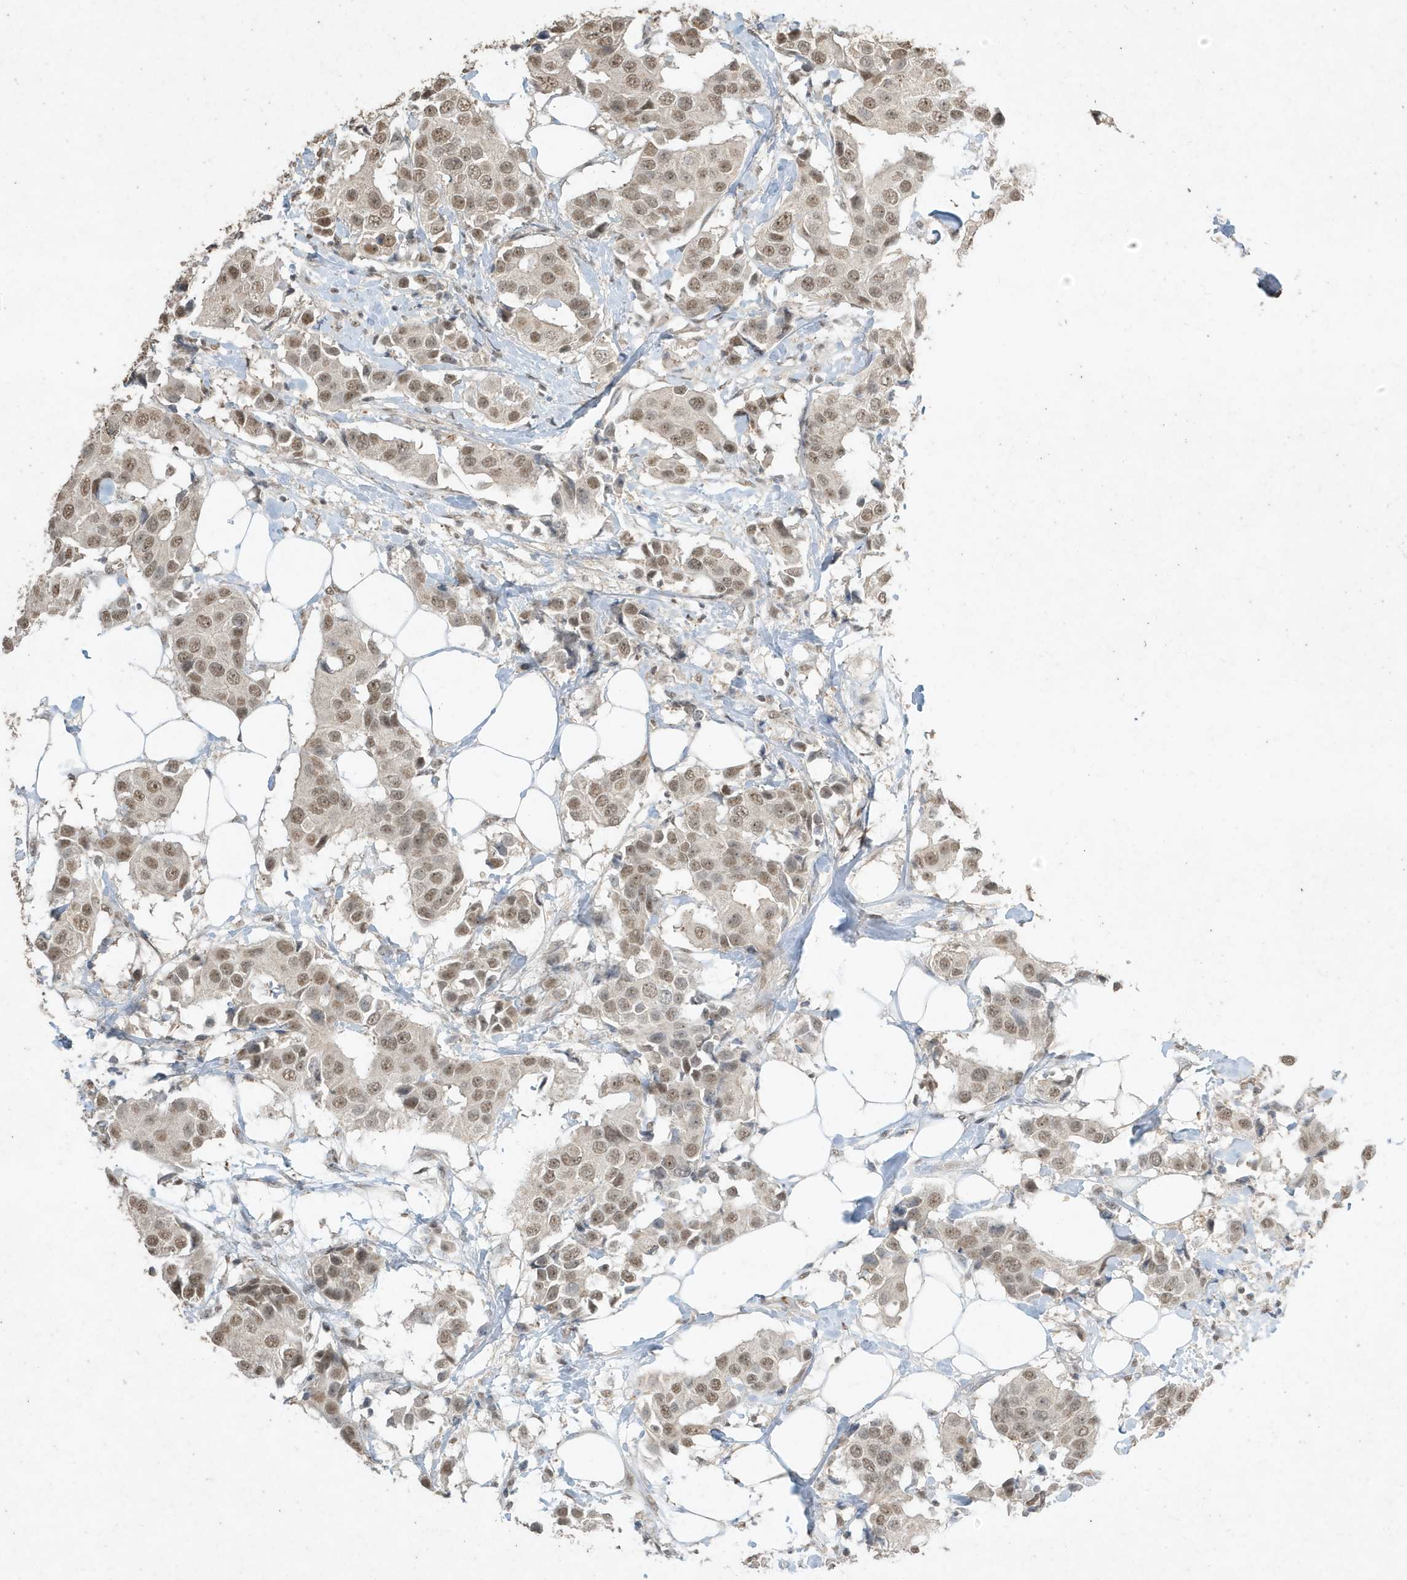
{"staining": {"intensity": "moderate", "quantity": ">75%", "location": "nuclear"}, "tissue": "breast cancer", "cell_type": "Tumor cells", "image_type": "cancer", "snomed": [{"axis": "morphology", "description": "Normal tissue, NOS"}, {"axis": "morphology", "description": "Duct carcinoma"}, {"axis": "topography", "description": "Breast"}], "caption": "About >75% of tumor cells in human breast cancer demonstrate moderate nuclear protein positivity as visualized by brown immunohistochemical staining.", "gene": "DEFA1", "patient": {"sex": "female", "age": 39}}